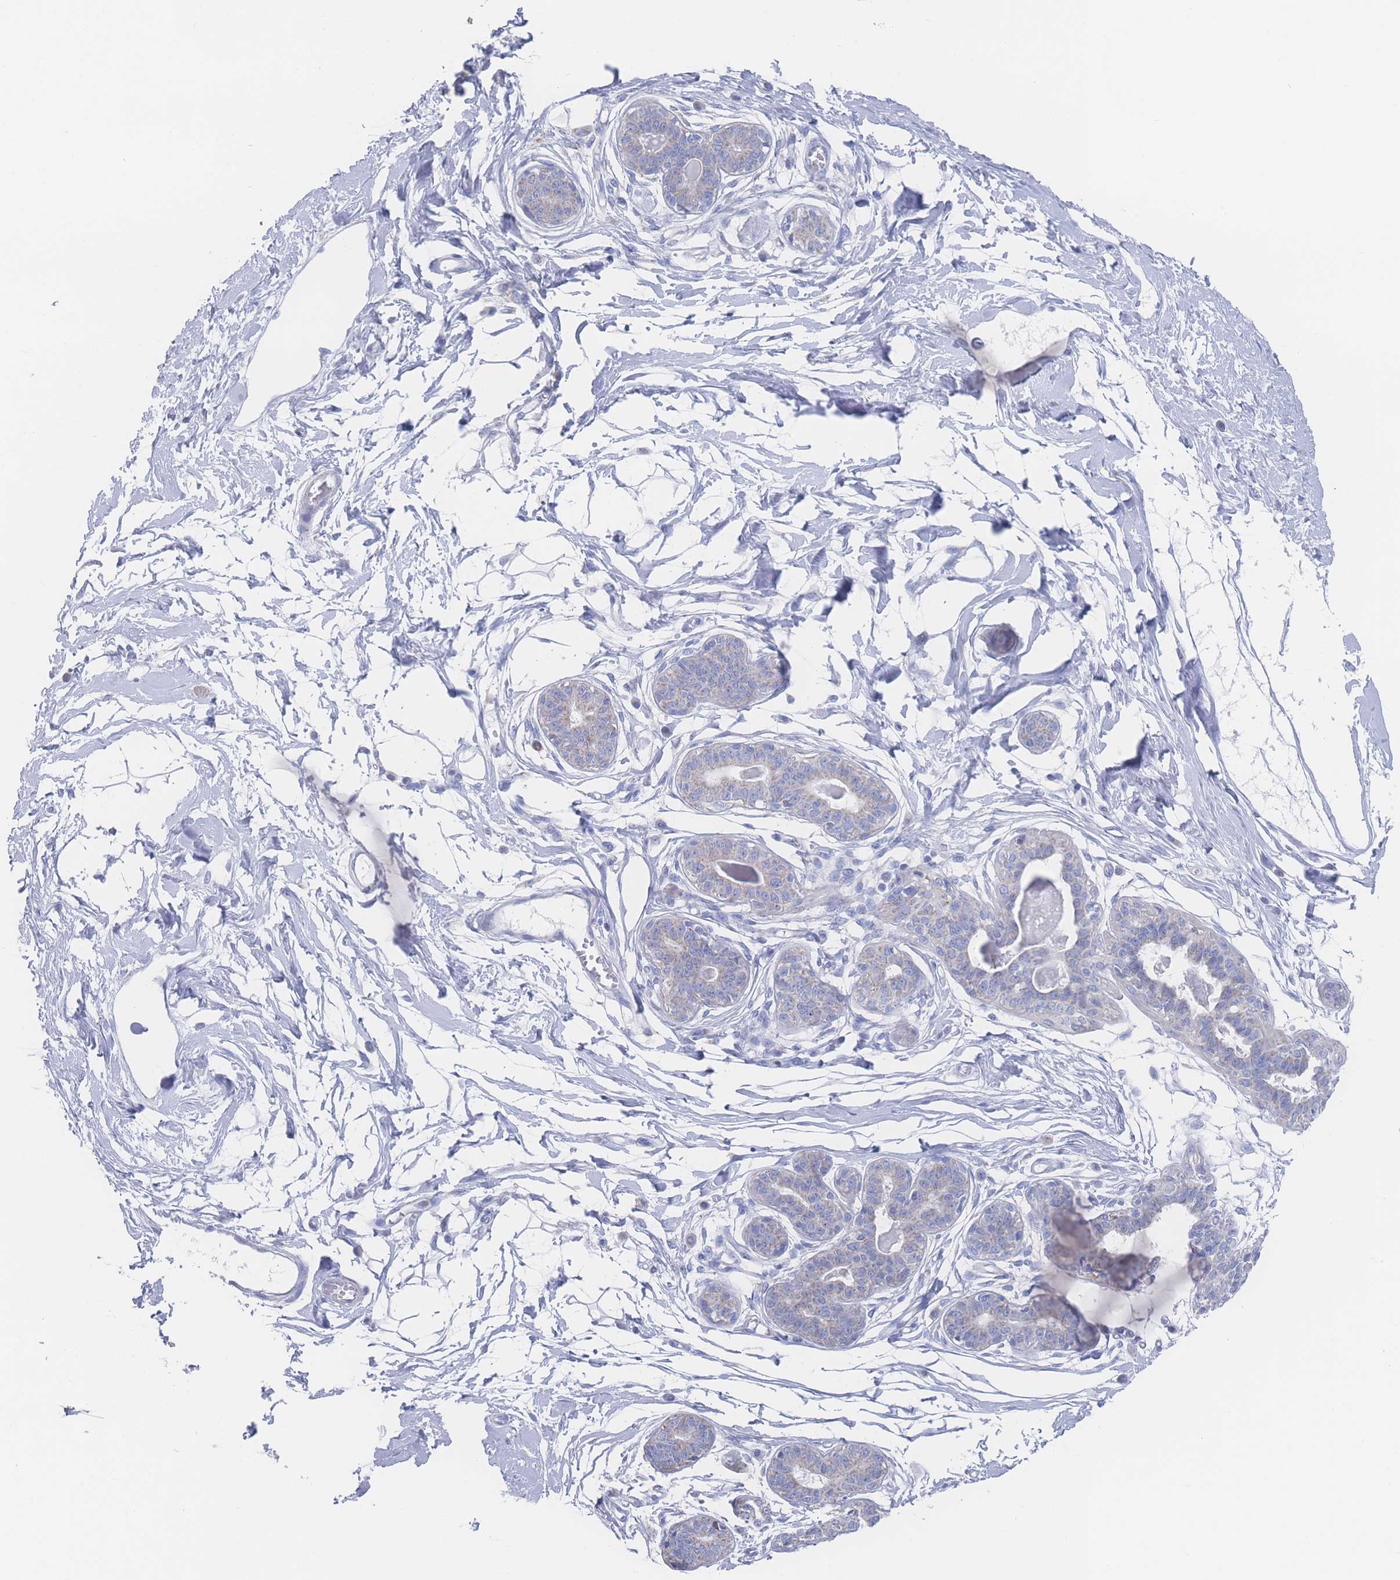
{"staining": {"intensity": "negative", "quantity": "none", "location": "none"}, "tissue": "breast", "cell_type": "Adipocytes", "image_type": "normal", "snomed": [{"axis": "morphology", "description": "Normal tissue, NOS"}, {"axis": "topography", "description": "Breast"}], "caption": "DAB (3,3'-diaminobenzidine) immunohistochemical staining of benign human breast displays no significant expression in adipocytes. Brightfield microscopy of IHC stained with DAB (3,3'-diaminobenzidine) (brown) and hematoxylin (blue), captured at high magnification.", "gene": "SNPH", "patient": {"sex": "female", "age": 45}}